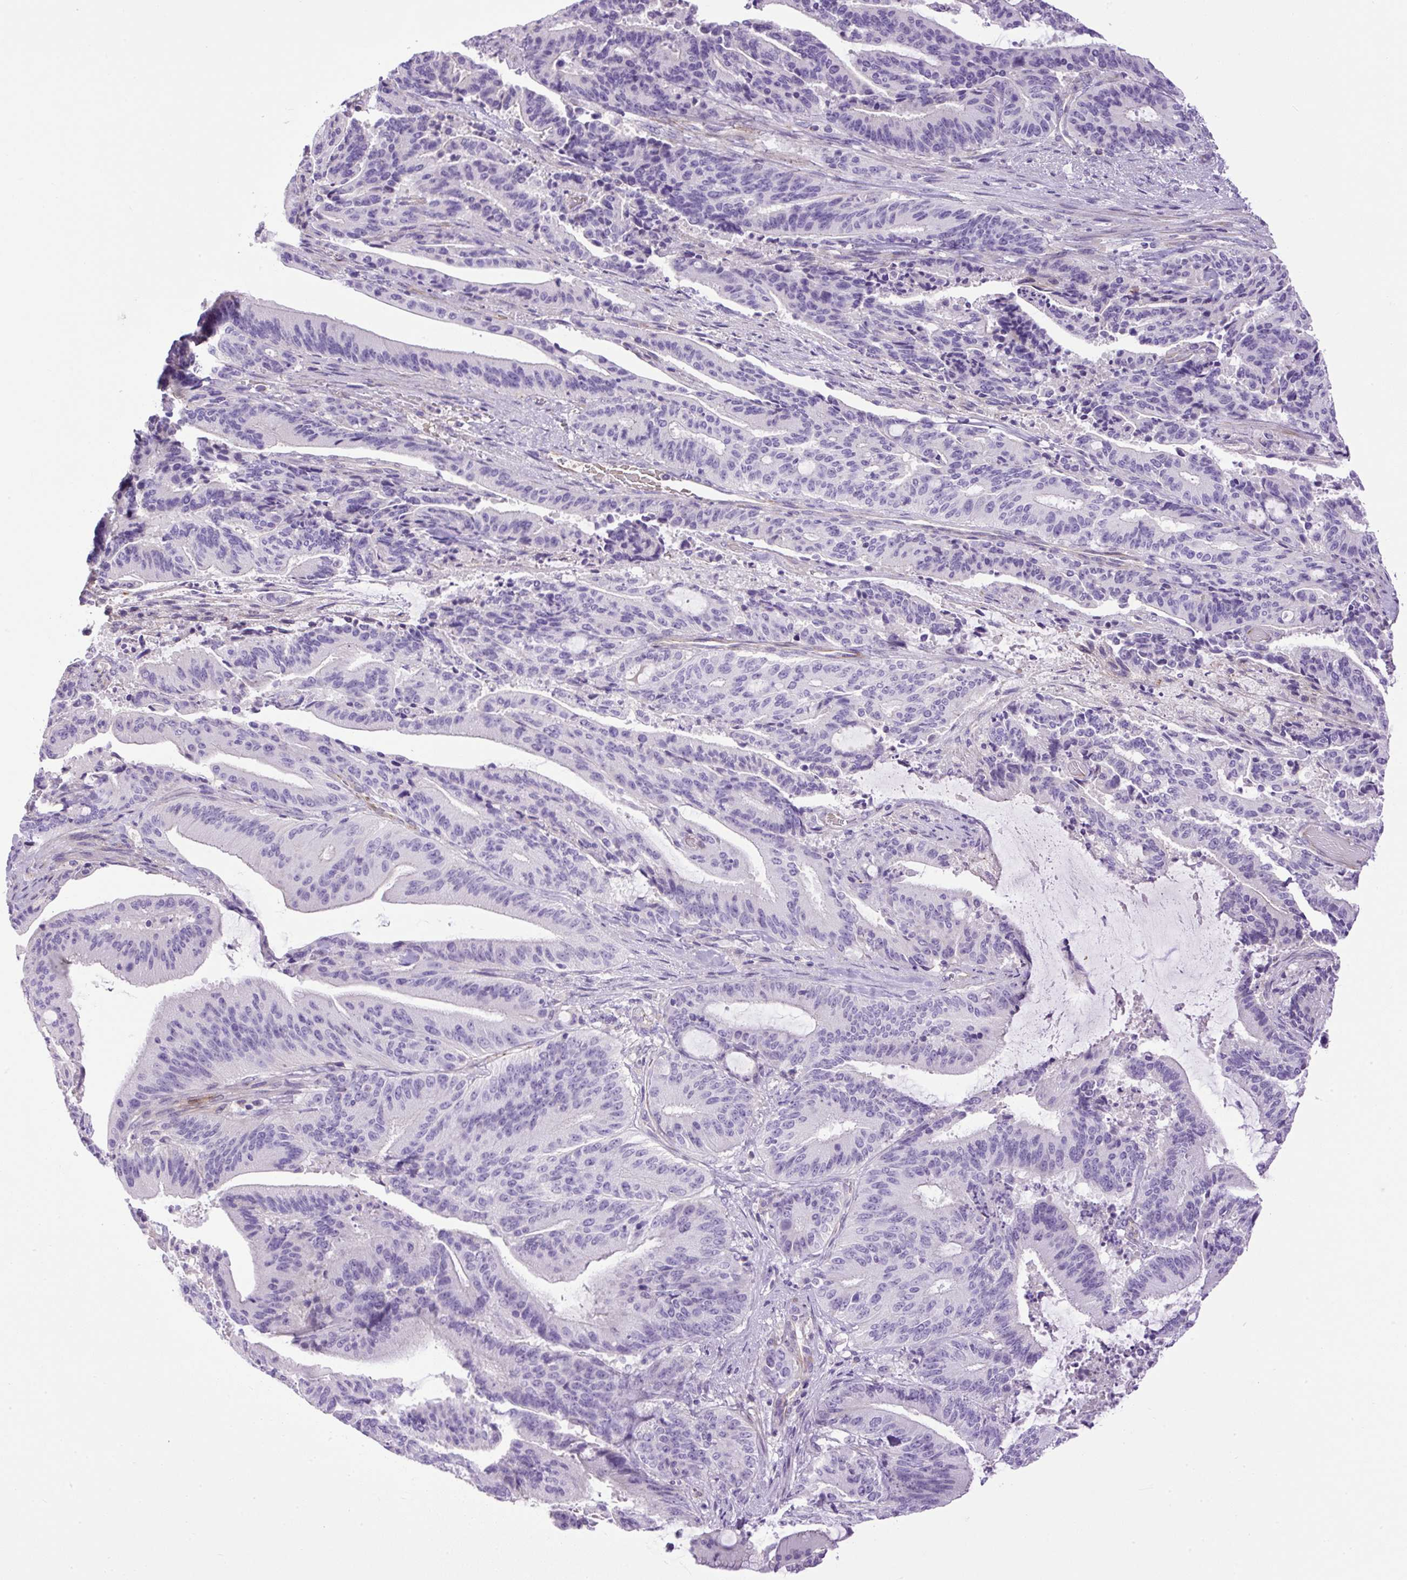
{"staining": {"intensity": "negative", "quantity": "none", "location": "none"}, "tissue": "liver cancer", "cell_type": "Tumor cells", "image_type": "cancer", "snomed": [{"axis": "morphology", "description": "Normal tissue, NOS"}, {"axis": "morphology", "description": "Cholangiocarcinoma"}, {"axis": "topography", "description": "Liver"}, {"axis": "topography", "description": "Peripheral nerve tissue"}], "caption": "This is a image of immunohistochemistry staining of liver cholangiocarcinoma, which shows no expression in tumor cells.", "gene": "VWA7", "patient": {"sex": "female", "age": 73}}